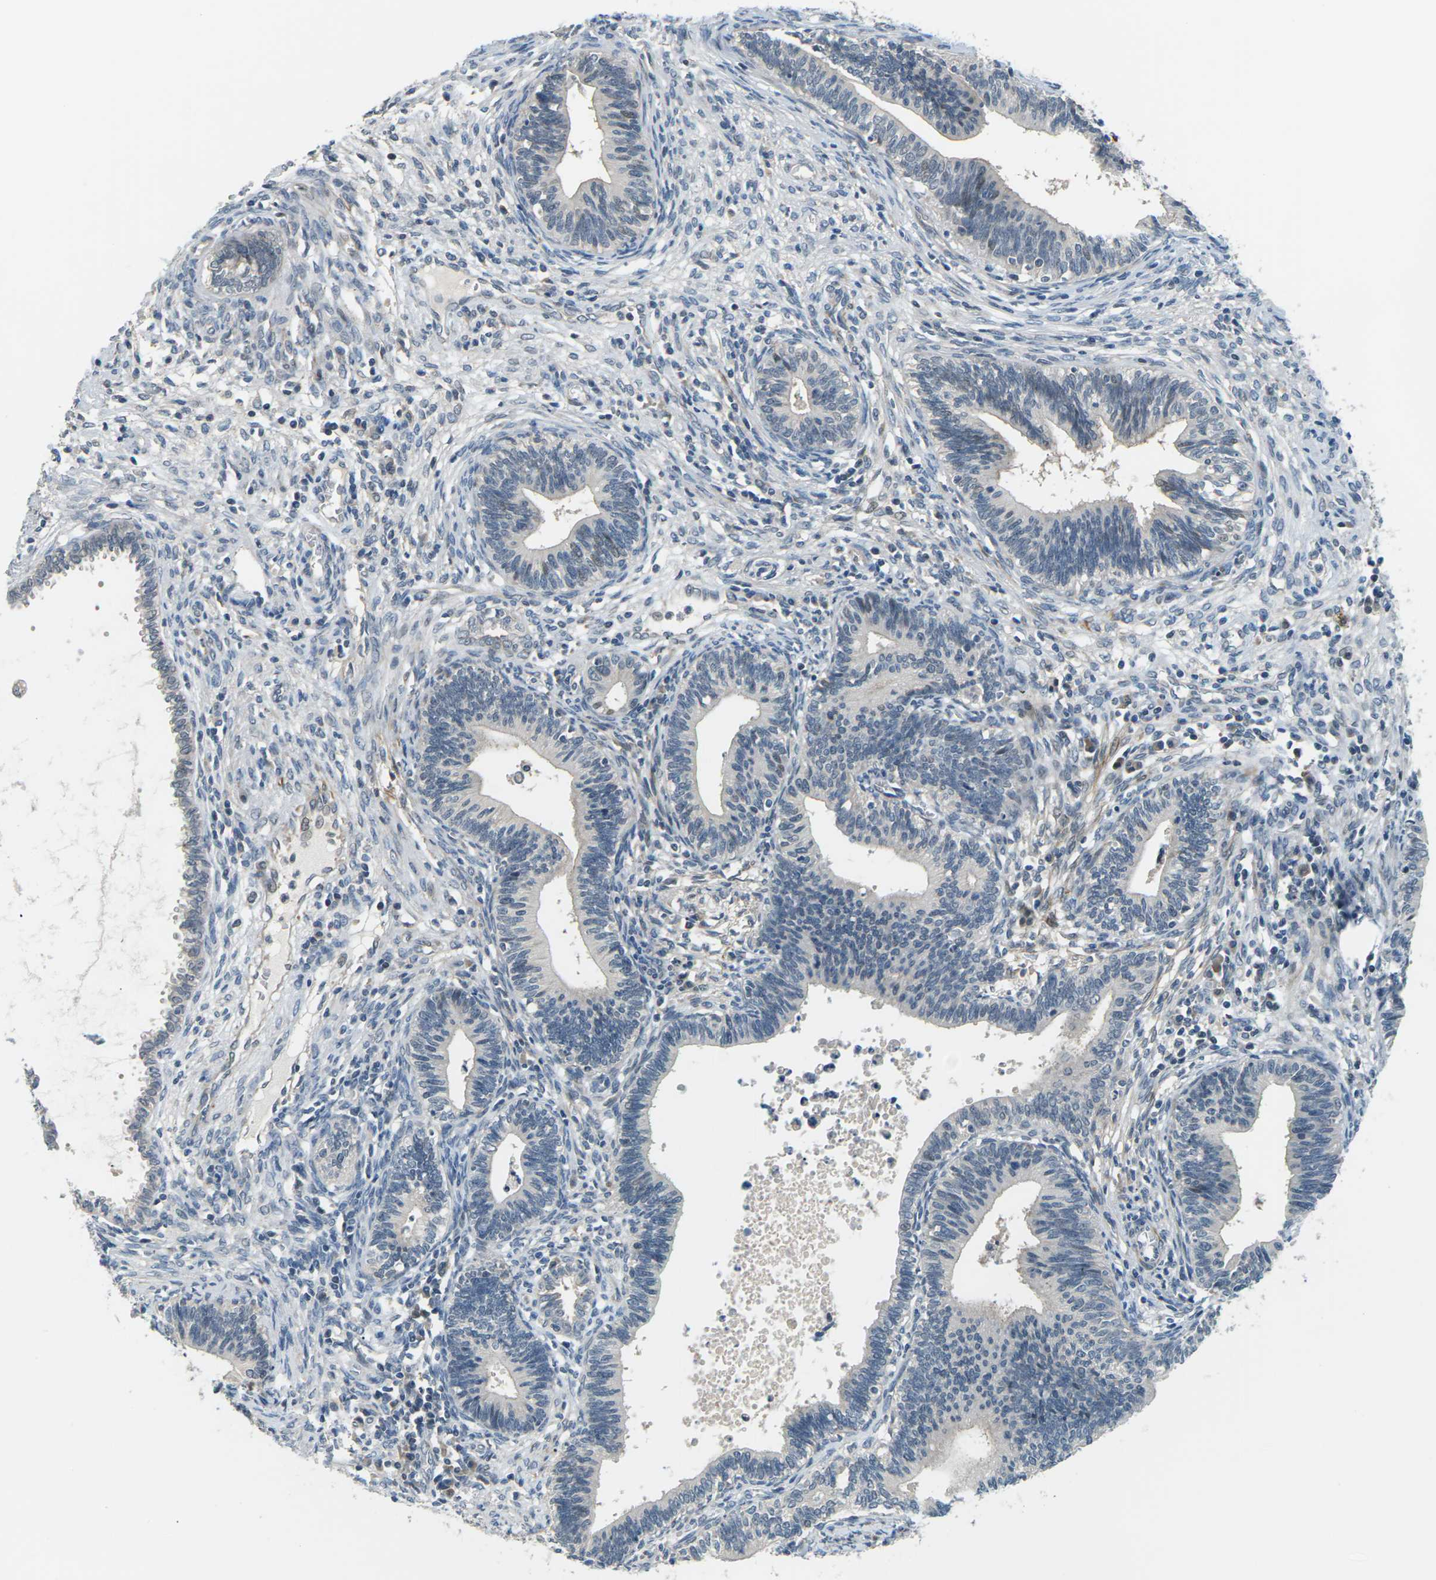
{"staining": {"intensity": "negative", "quantity": "none", "location": "none"}, "tissue": "cervical cancer", "cell_type": "Tumor cells", "image_type": "cancer", "snomed": [{"axis": "morphology", "description": "Adenocarcinoma, NOS"}, {"axis": "topography", "description": "Cervix"}], "caption": "Immunohistochemistry (IHC) micrograph of human cervical adenocarcinoma stained for a protein (brown), which shows no staining in tumor cells. The staining was performed using DAB to visualize the protein expression in brown, while the nuclei were stained in blue with hematoxylin (Magnification: 20x).", "gene": "SLC13A3", "patient": {"sex": "female", "age": 44}}